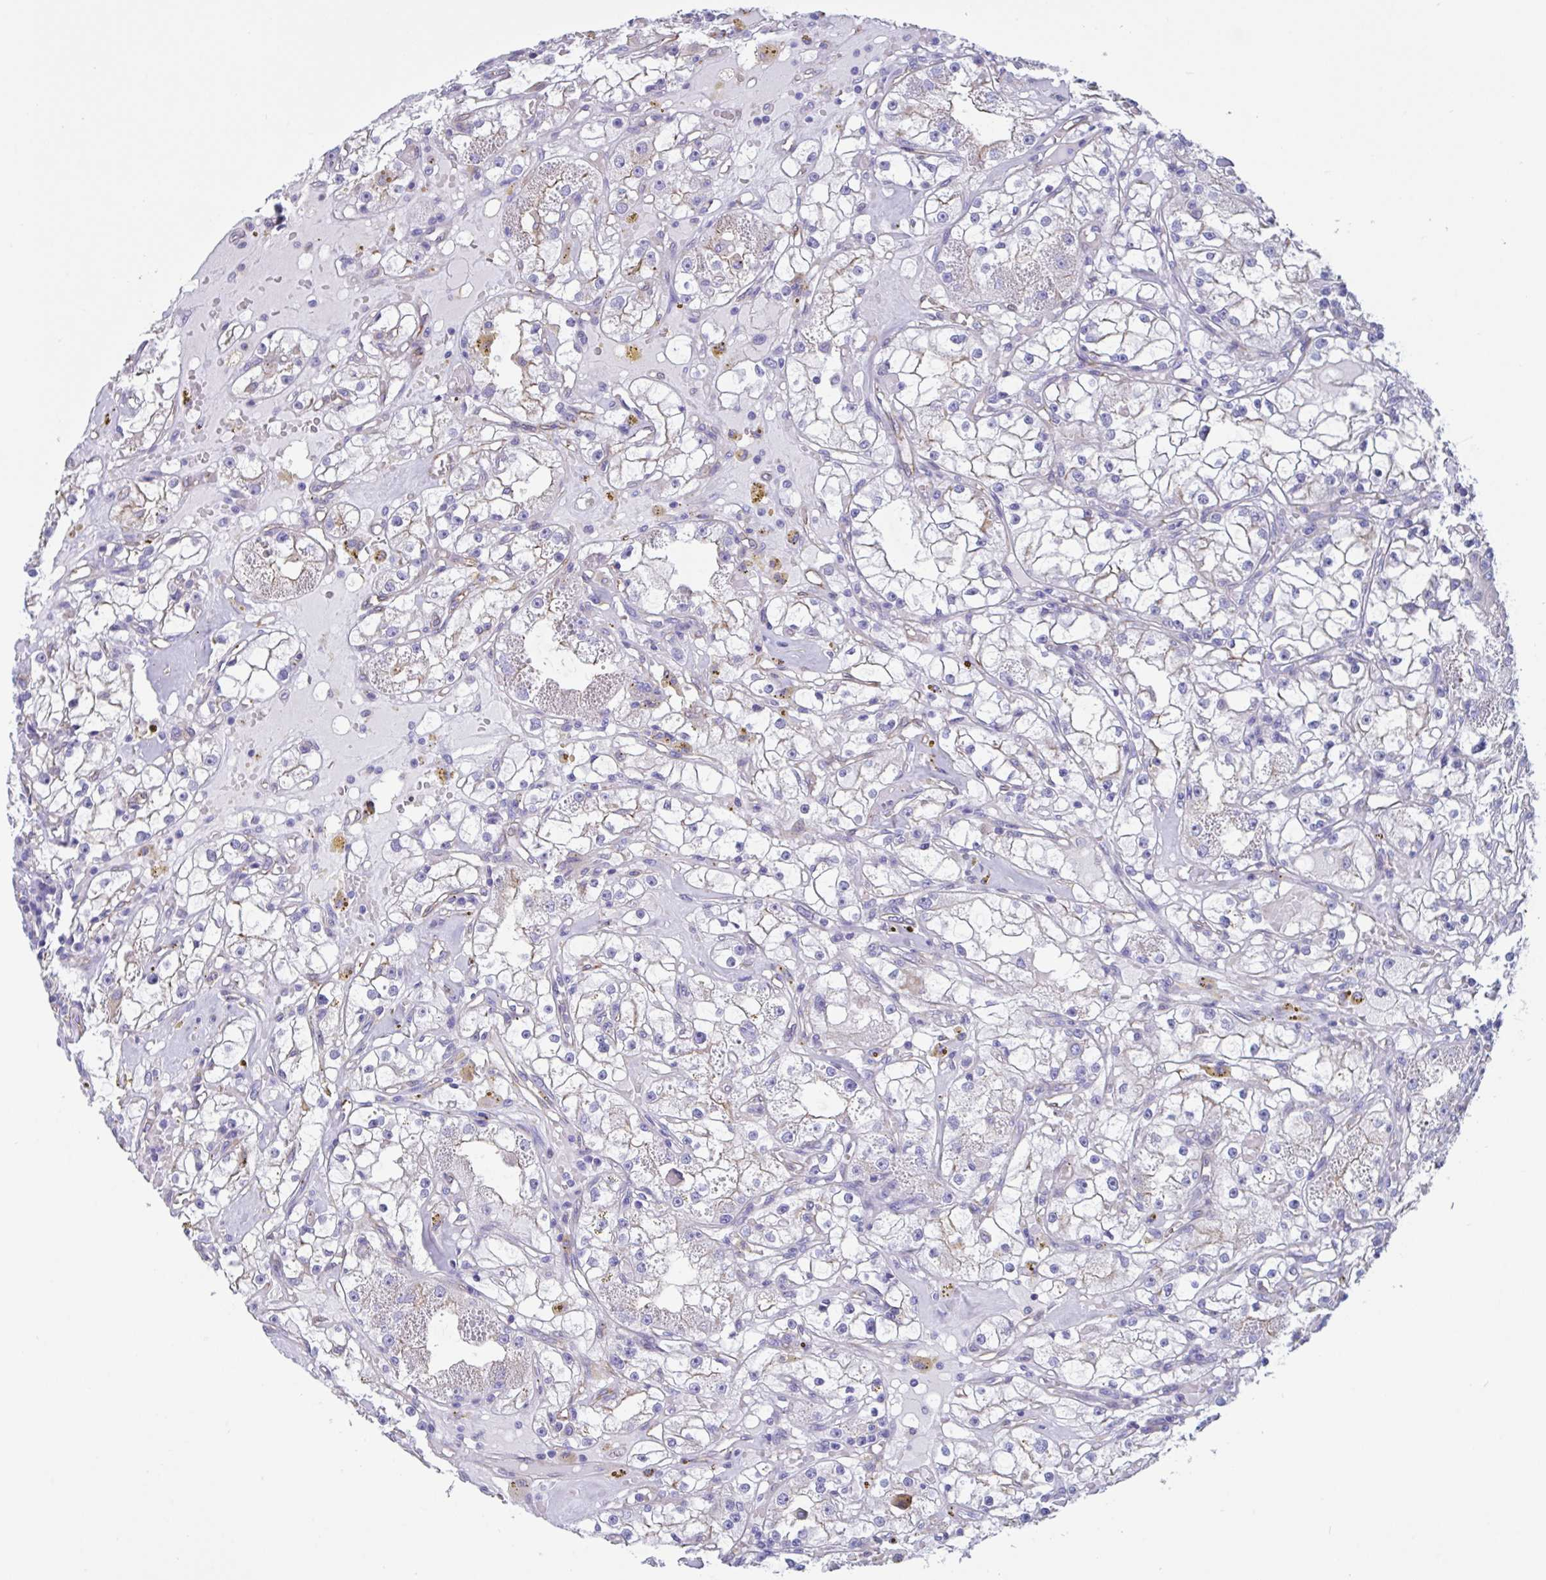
{"staining": {"intensity": "negative", "quantity": "none", "location": "none"}, "tissue": "renal cancer", "cell_type": "Tumor cells", "image_type": "cancer", "snomed": [{"axis": "morphology", "description": "Adenocarcinoma, NOS"}, {"axis": "topography", "description": "Kidney"}], "caption": "Histopathology image shows no significant protein staining in tumor cells of renal cancer.", "gene": "RPL22L1", "patient": {"sex": "male", "age": 56}}